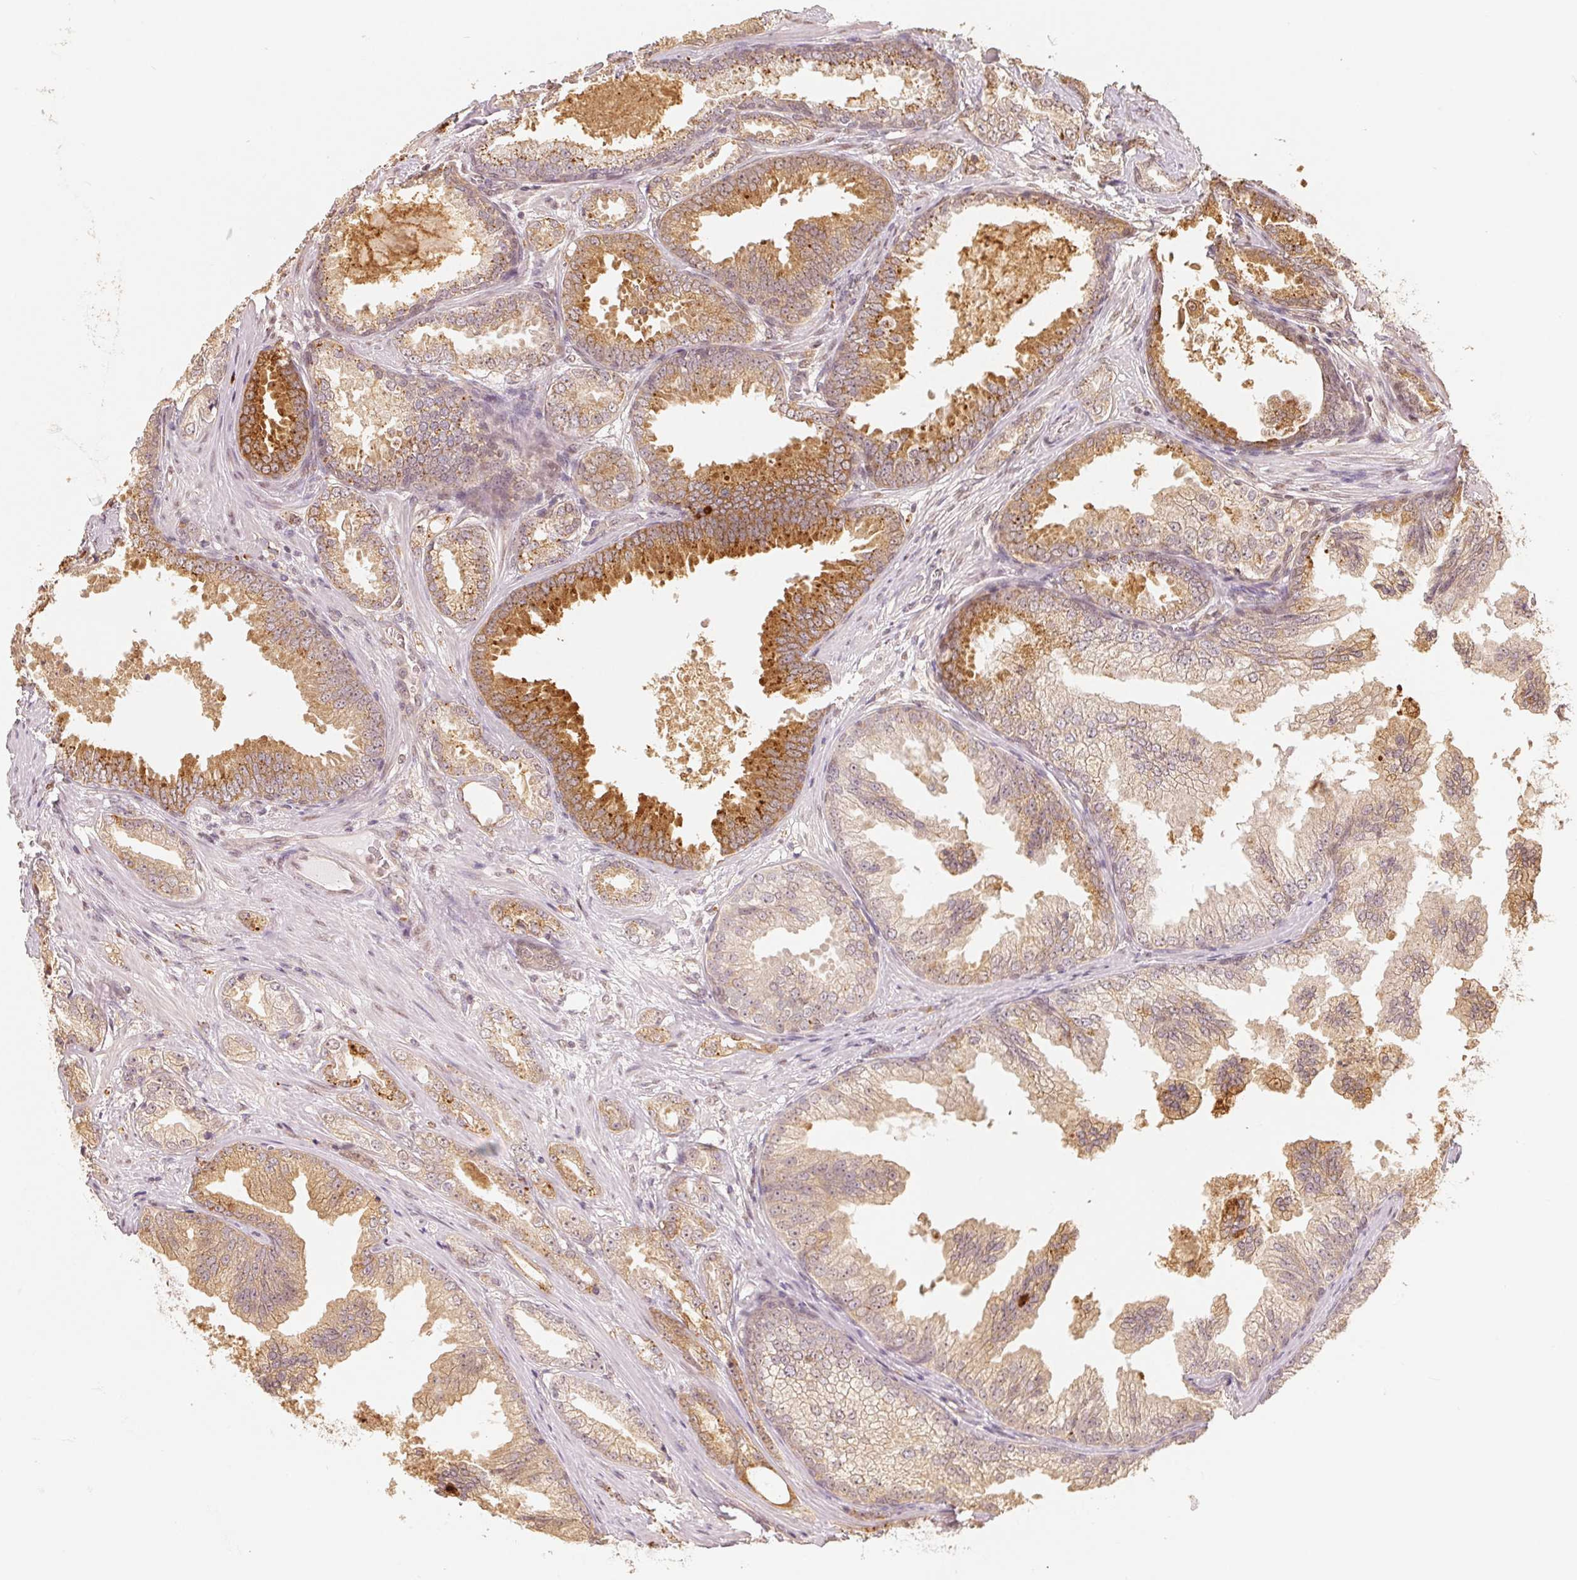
{"staining": {"intensity": "weak", "quantity": ">75%", "location": "cytoplasmic/membranous"}, "tissue": "prostate cancer", "cell_type": "Tumor cells", "image_type": "cancer", "snomed": [{"axis": "morphology", "description": "Adenocarcinoma, Low grade"}, {"axis": "topography", "description": "Prostate"}], "caption": "An image showing weak cytoplasmic/membranous positivity in about >75% of tumor cells in prostate low-grade adenocarcinoma, as visualized by brown immunohistochemical staining.", "gene": "GUSB", "patient": {"sex": "male", "age": 65}}